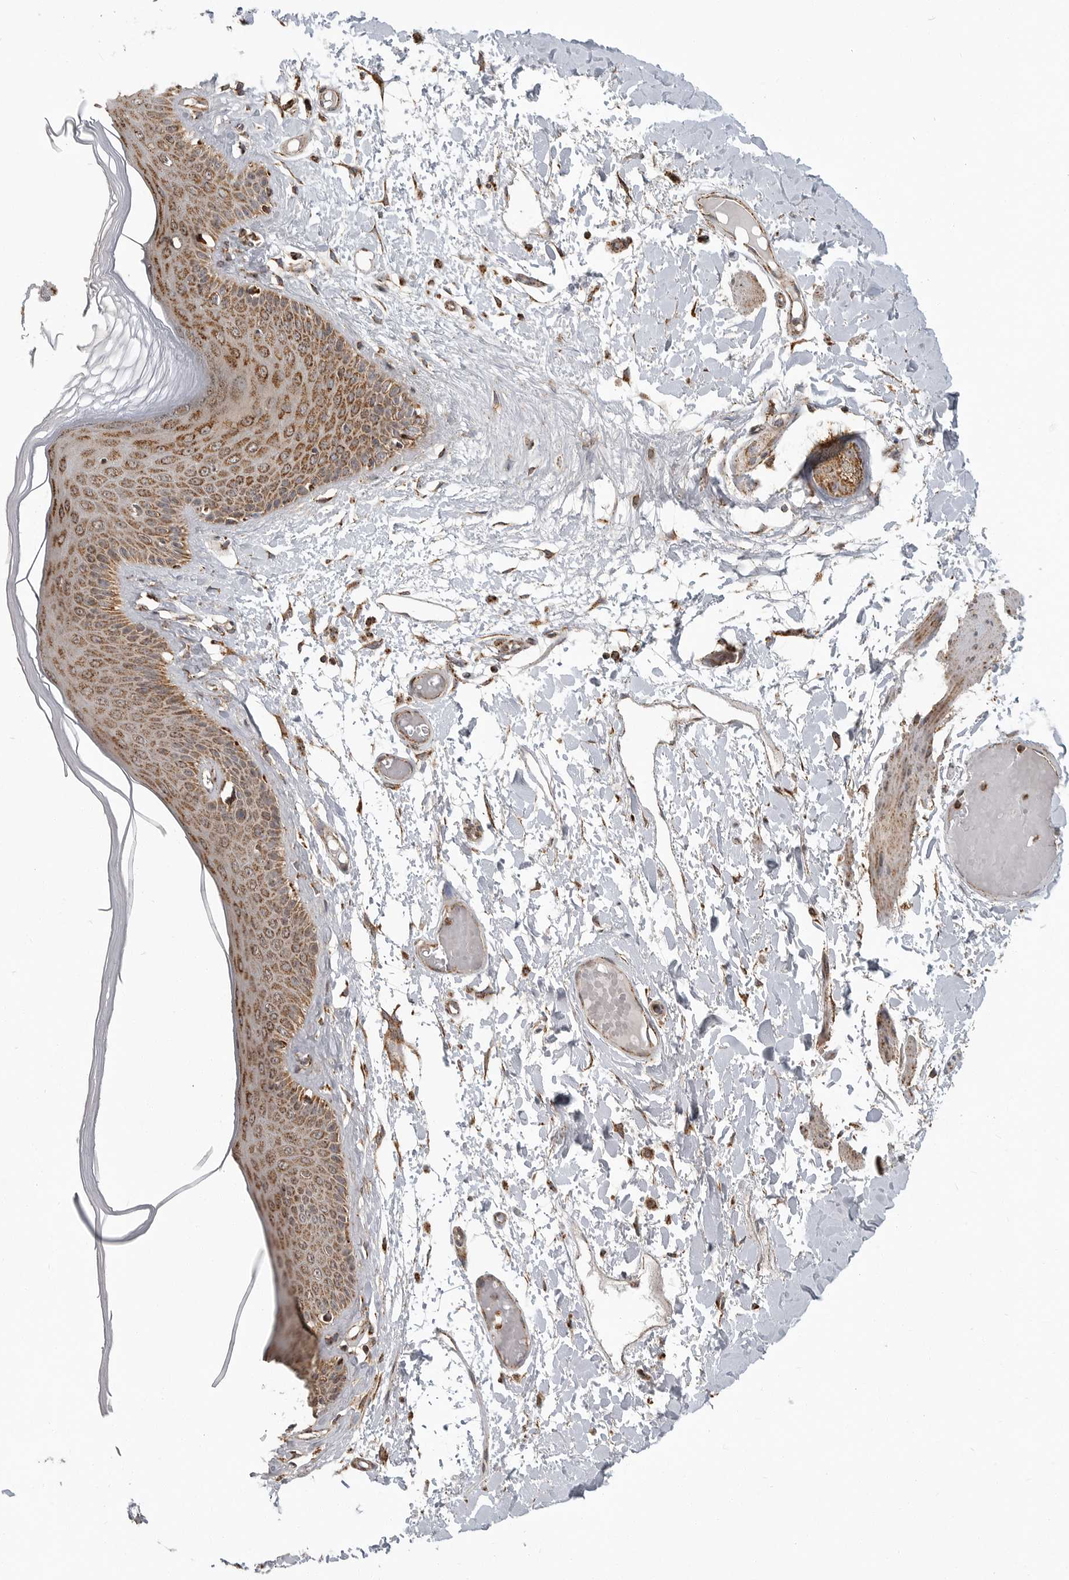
{"staining": {"intensity": "moderate", "quantity": ">75%", "location": "cytoplasmic/membranous"}, "tissue": "skin", "cell_type": "Epidermal cells", "image_type": "normal", "snomed": [{"axis": "morphology", "description": "Normal tissue, NOS"}, {"axis": "topography", "description": "Vulva"}], "caption": "Human skin stained with a brown dye shows moderate cytoplasmic/membranous positive expression in about >75% of epidermal cells.", "gene": "GCNT2", "patient": {"sex": "female", "age": 73}}